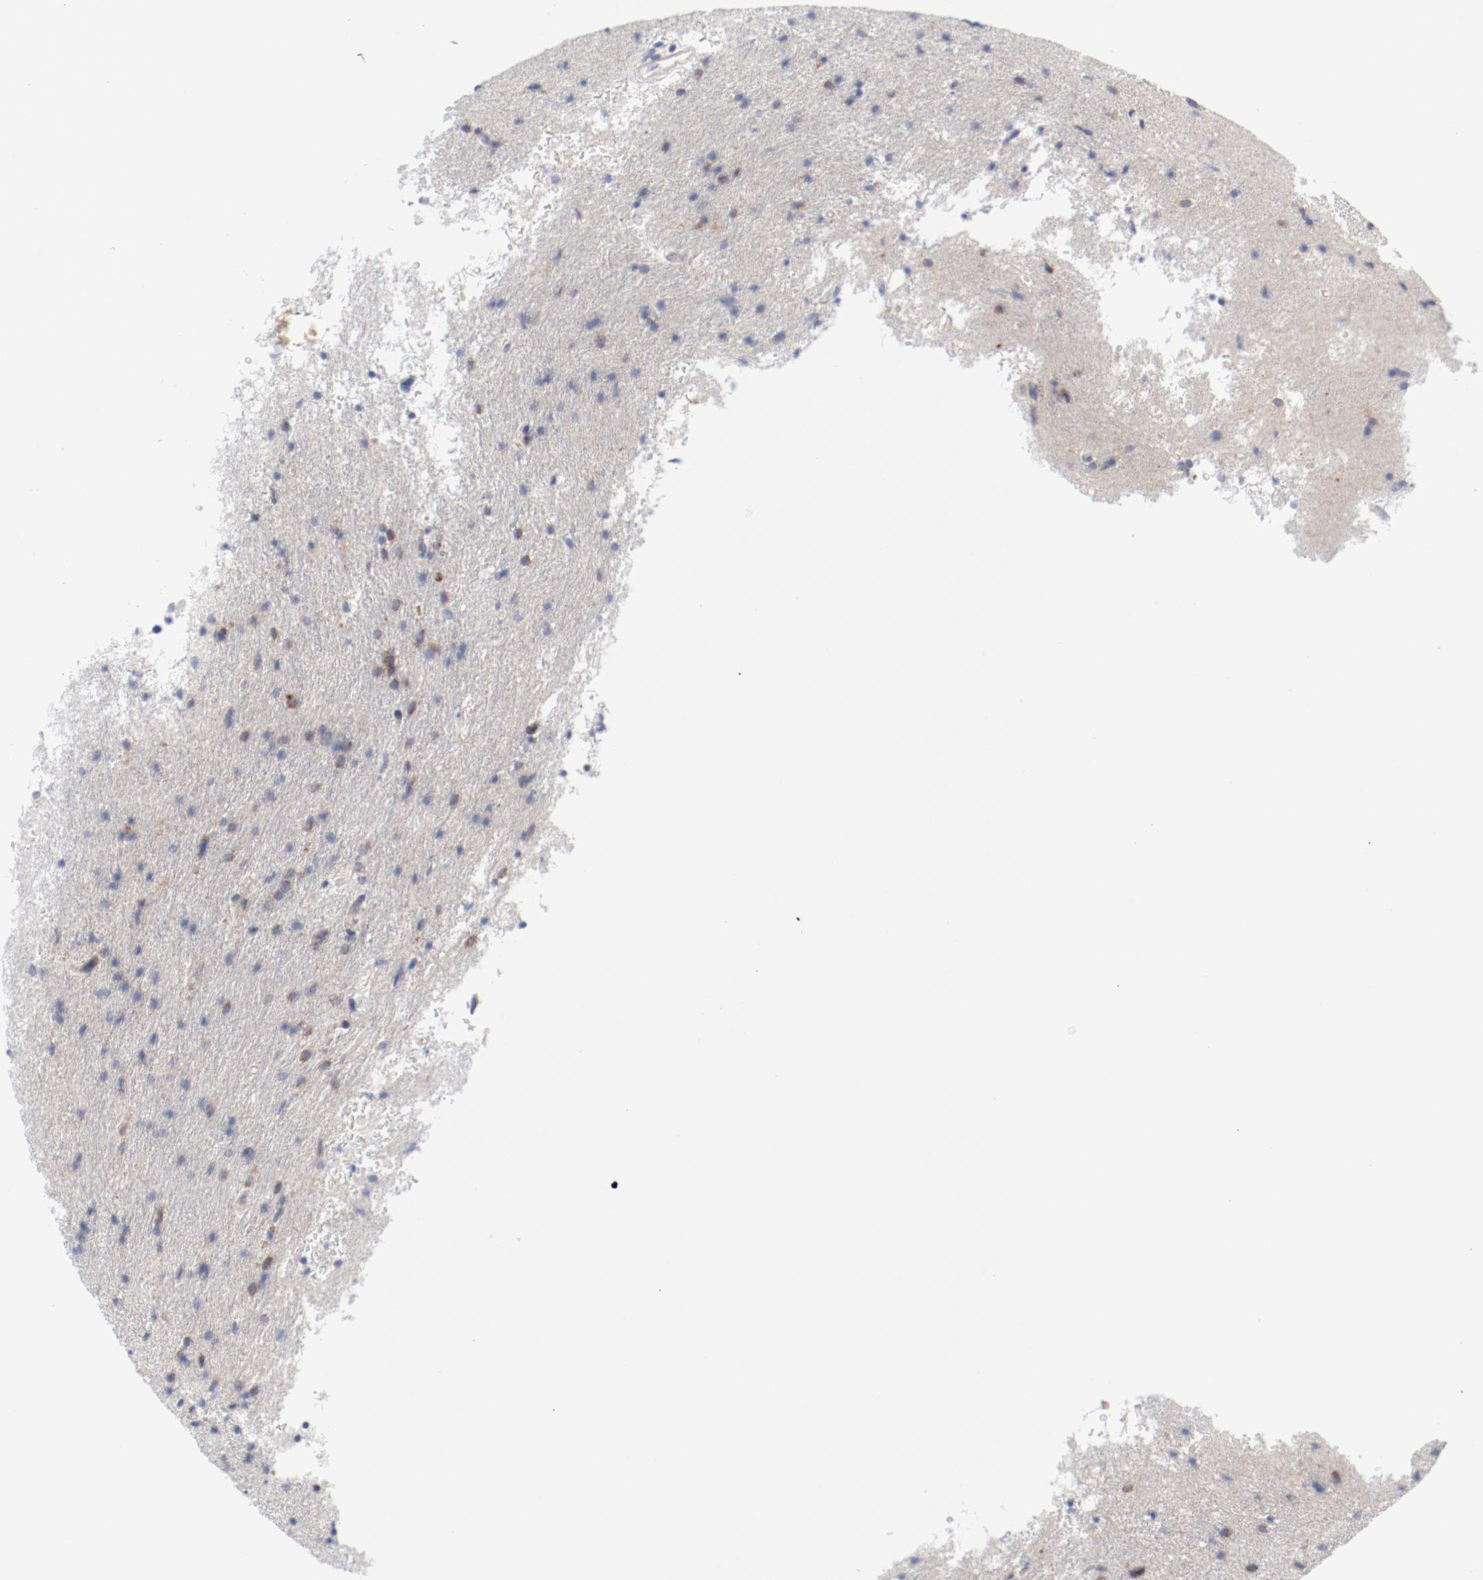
{"staining": {"intensity": "moderate", "quantity": ">75%", "location": "cytoplasmic/membranous"}, "tissue": "glioma", "cell_type": "Tumor cells", "image_type": "cancer", "snomed": [{"axis": "morphology", "description": "Glioma, malignant, High grade"}, {"axis": "topography", "description": "Brain"}], "caption": "The photomicrograph displays a brown stain indicating the presence of a protein in the cytoplasmic/membranous of tumor cells in malignant glioma (high-grade). (brown staining indicates protein expression, while blue staining denotes nuclei).", "gene": "BAD", "patient": {"sex": "male", "age": 33}}